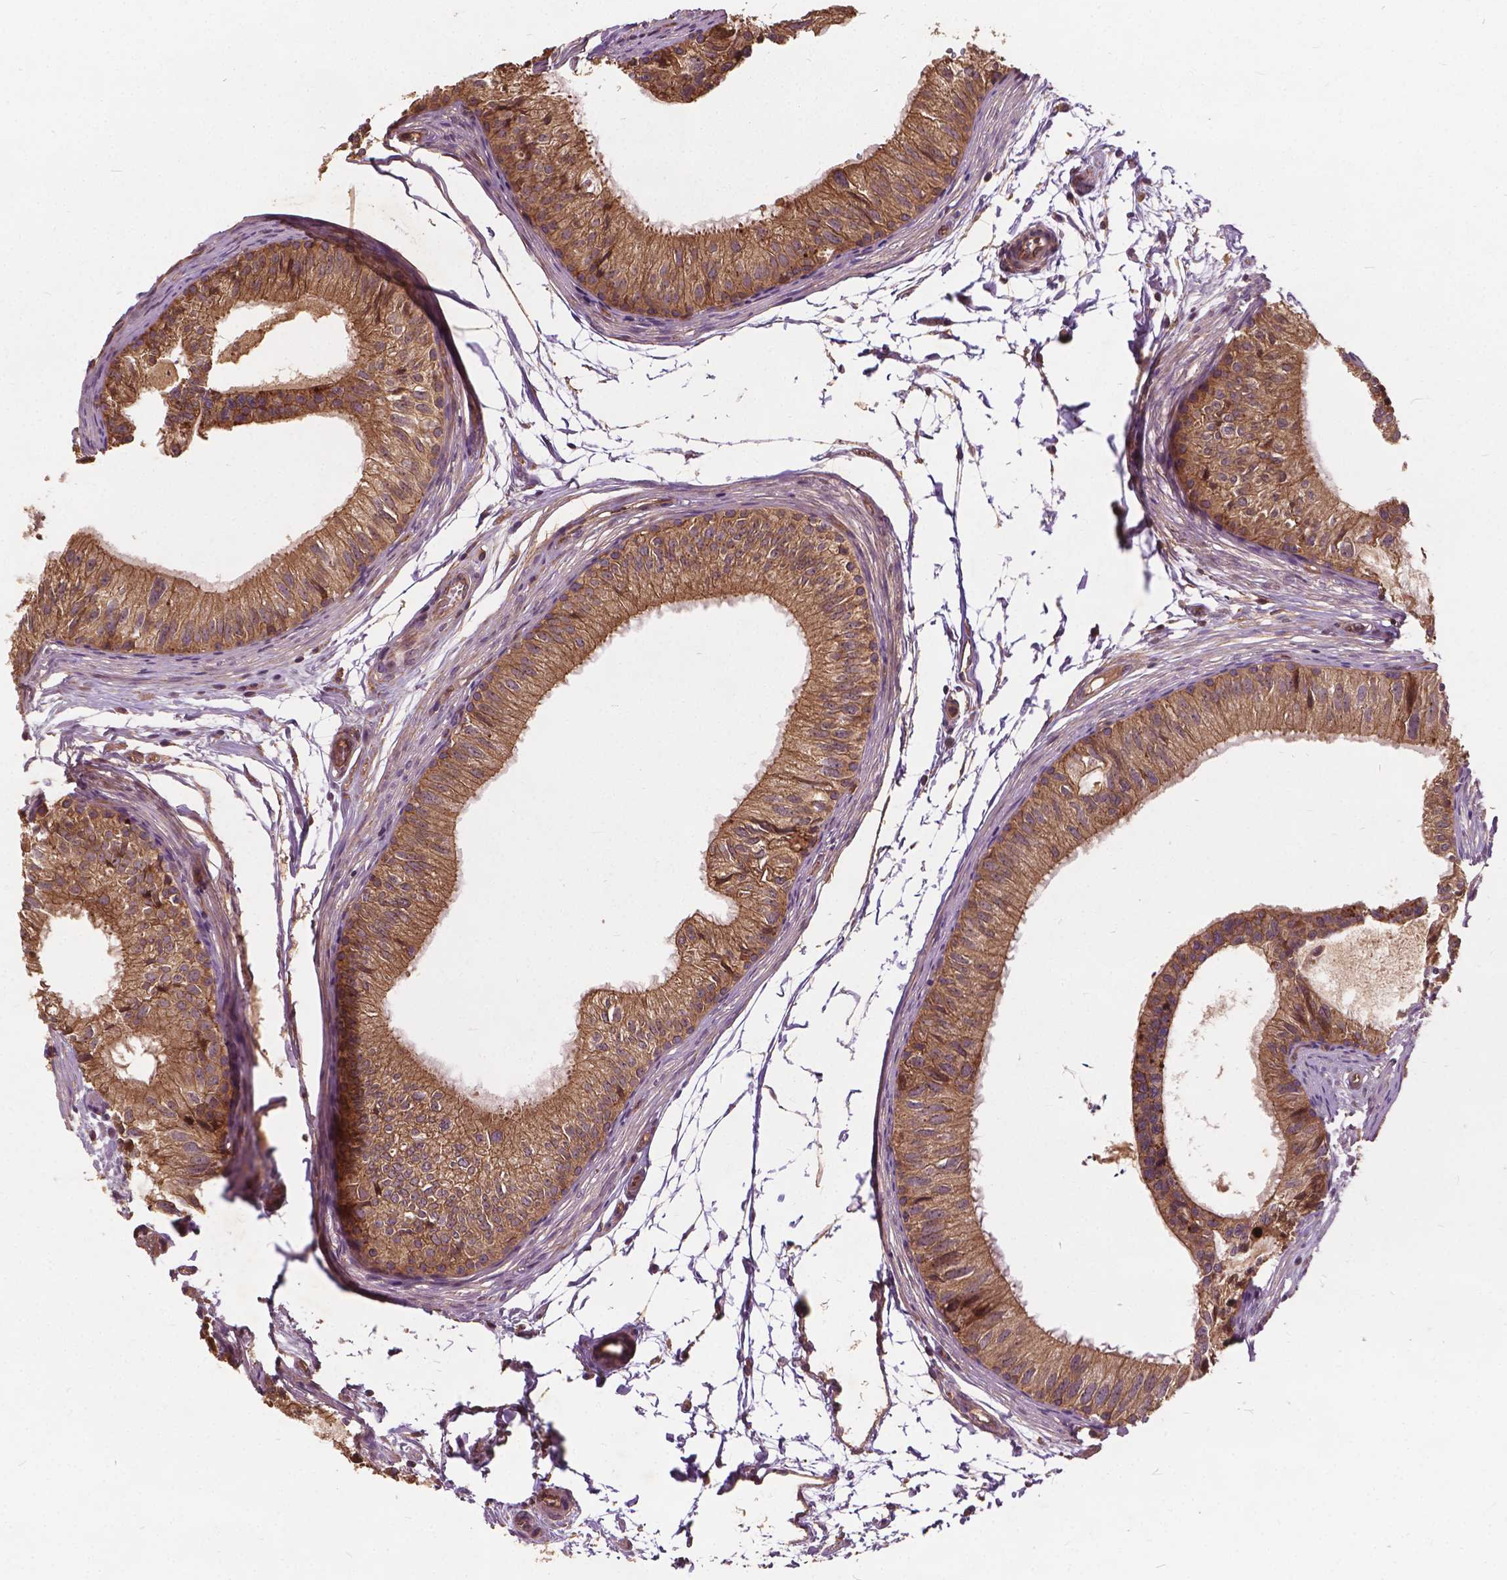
{"staining": {"intensity": "moderate", "quantity": ">75%", "location": "cytoplasmic/membranous"}, "tissue": "epididymis", "cell_type": "Glandular cells", "image_type": "normal", "snomed": [{"axis": "morphology", "description": "Normal tissue, NOS"}, {"axis": "topography", "description": "Epididymis"}], "caption": "Brown immunohistochemical staining in unremarkable epididymis reveals moderate cytoplasmic/membranous staining in approximately >75% of glandular cells. Nuclei are stained in blue.", "gene": "UBXN2A", "patient": {"sex": "male", "age": 25}}